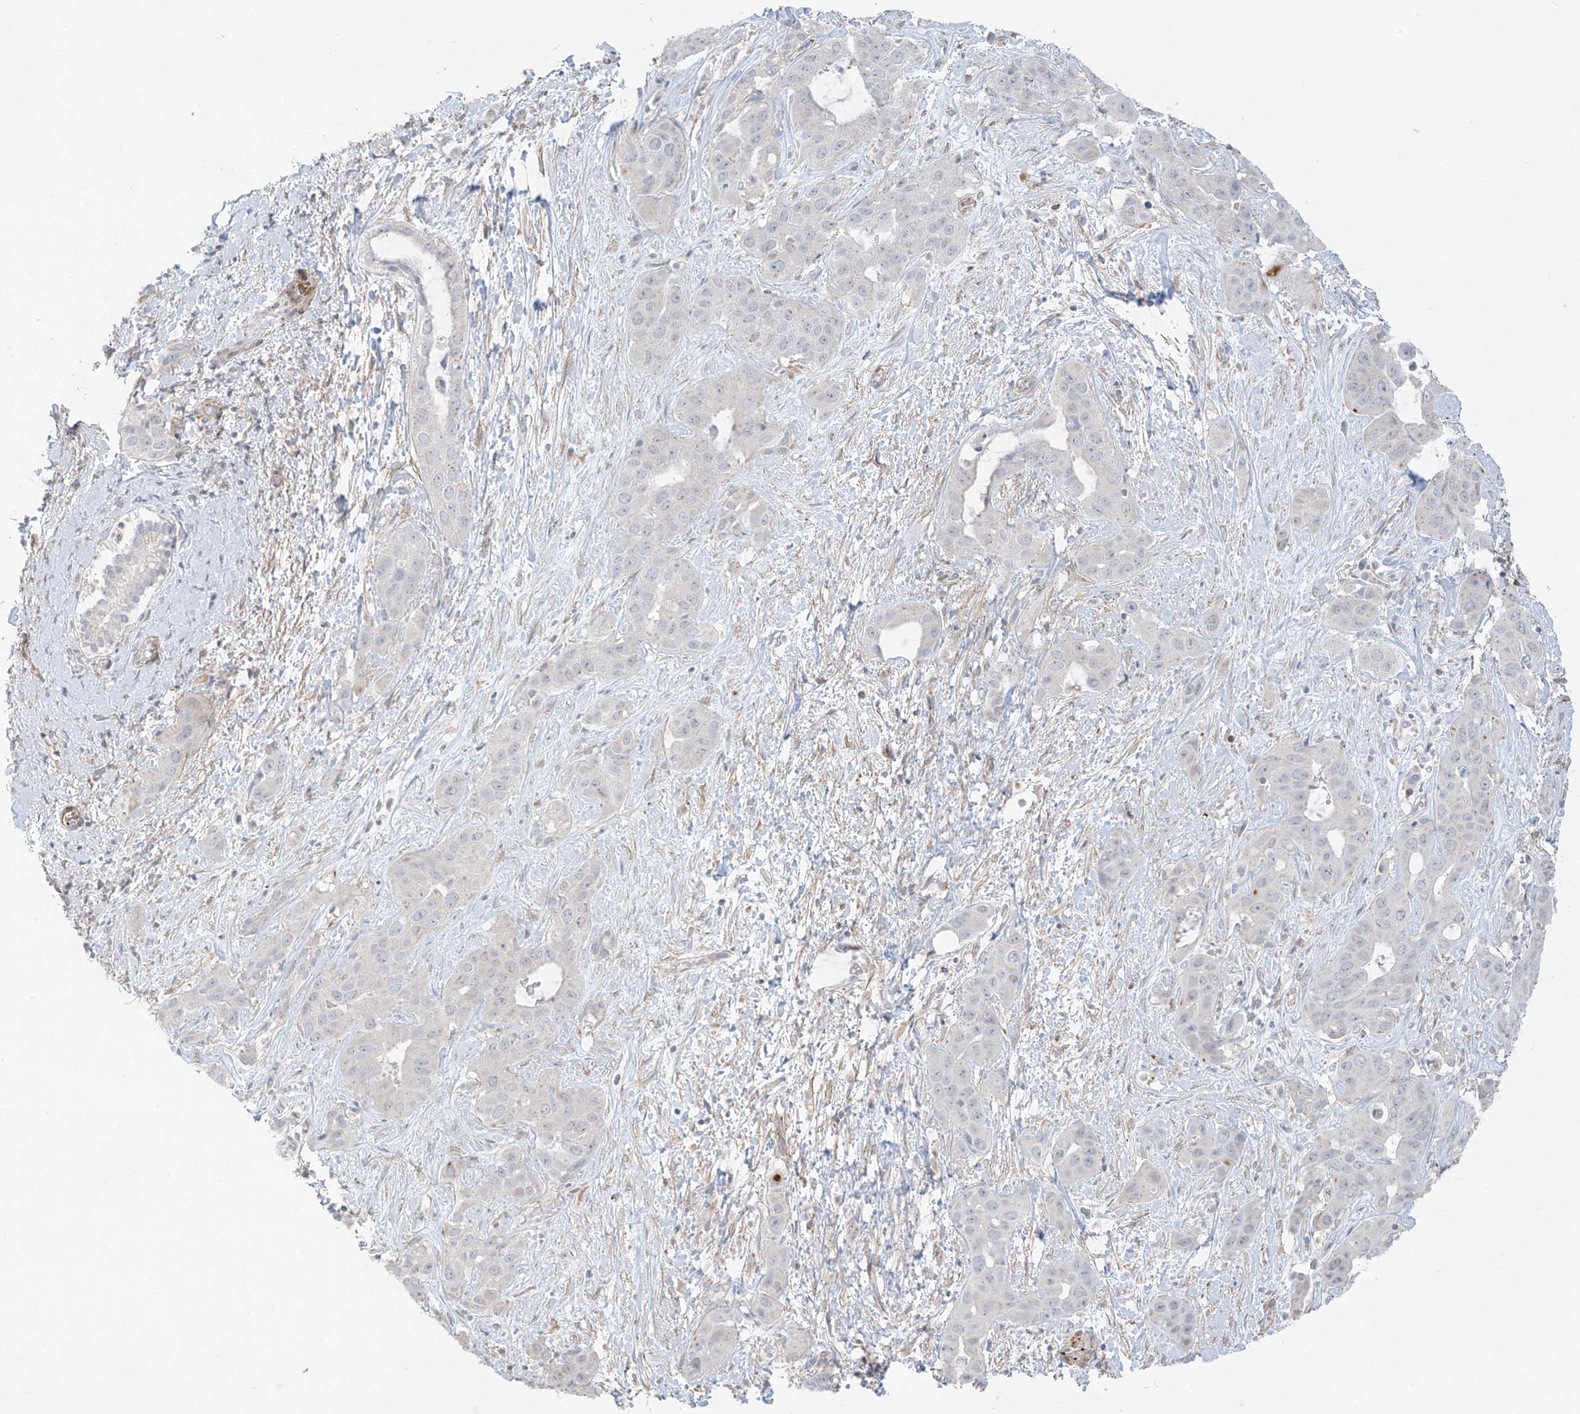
{"staining": {"intensity": "negative", "quantity": "none", "location": "none"}, "tissue": "liver cancer", "cell_type": "Tumor cells", "image_type": "cancer", "snomed": [{"axis": "morphology", "description": "Cholangiocarcinoma"}, {"axis": "topography", "description": "Liver"}], "caption": "Tumor cells are negative for protein expression in human cholangiocarcinoma (liver). (DAB immunohistochemistry, high magnification).", "gene": "HS6ST2", "patient": {"sex": "female", "age": 52}}